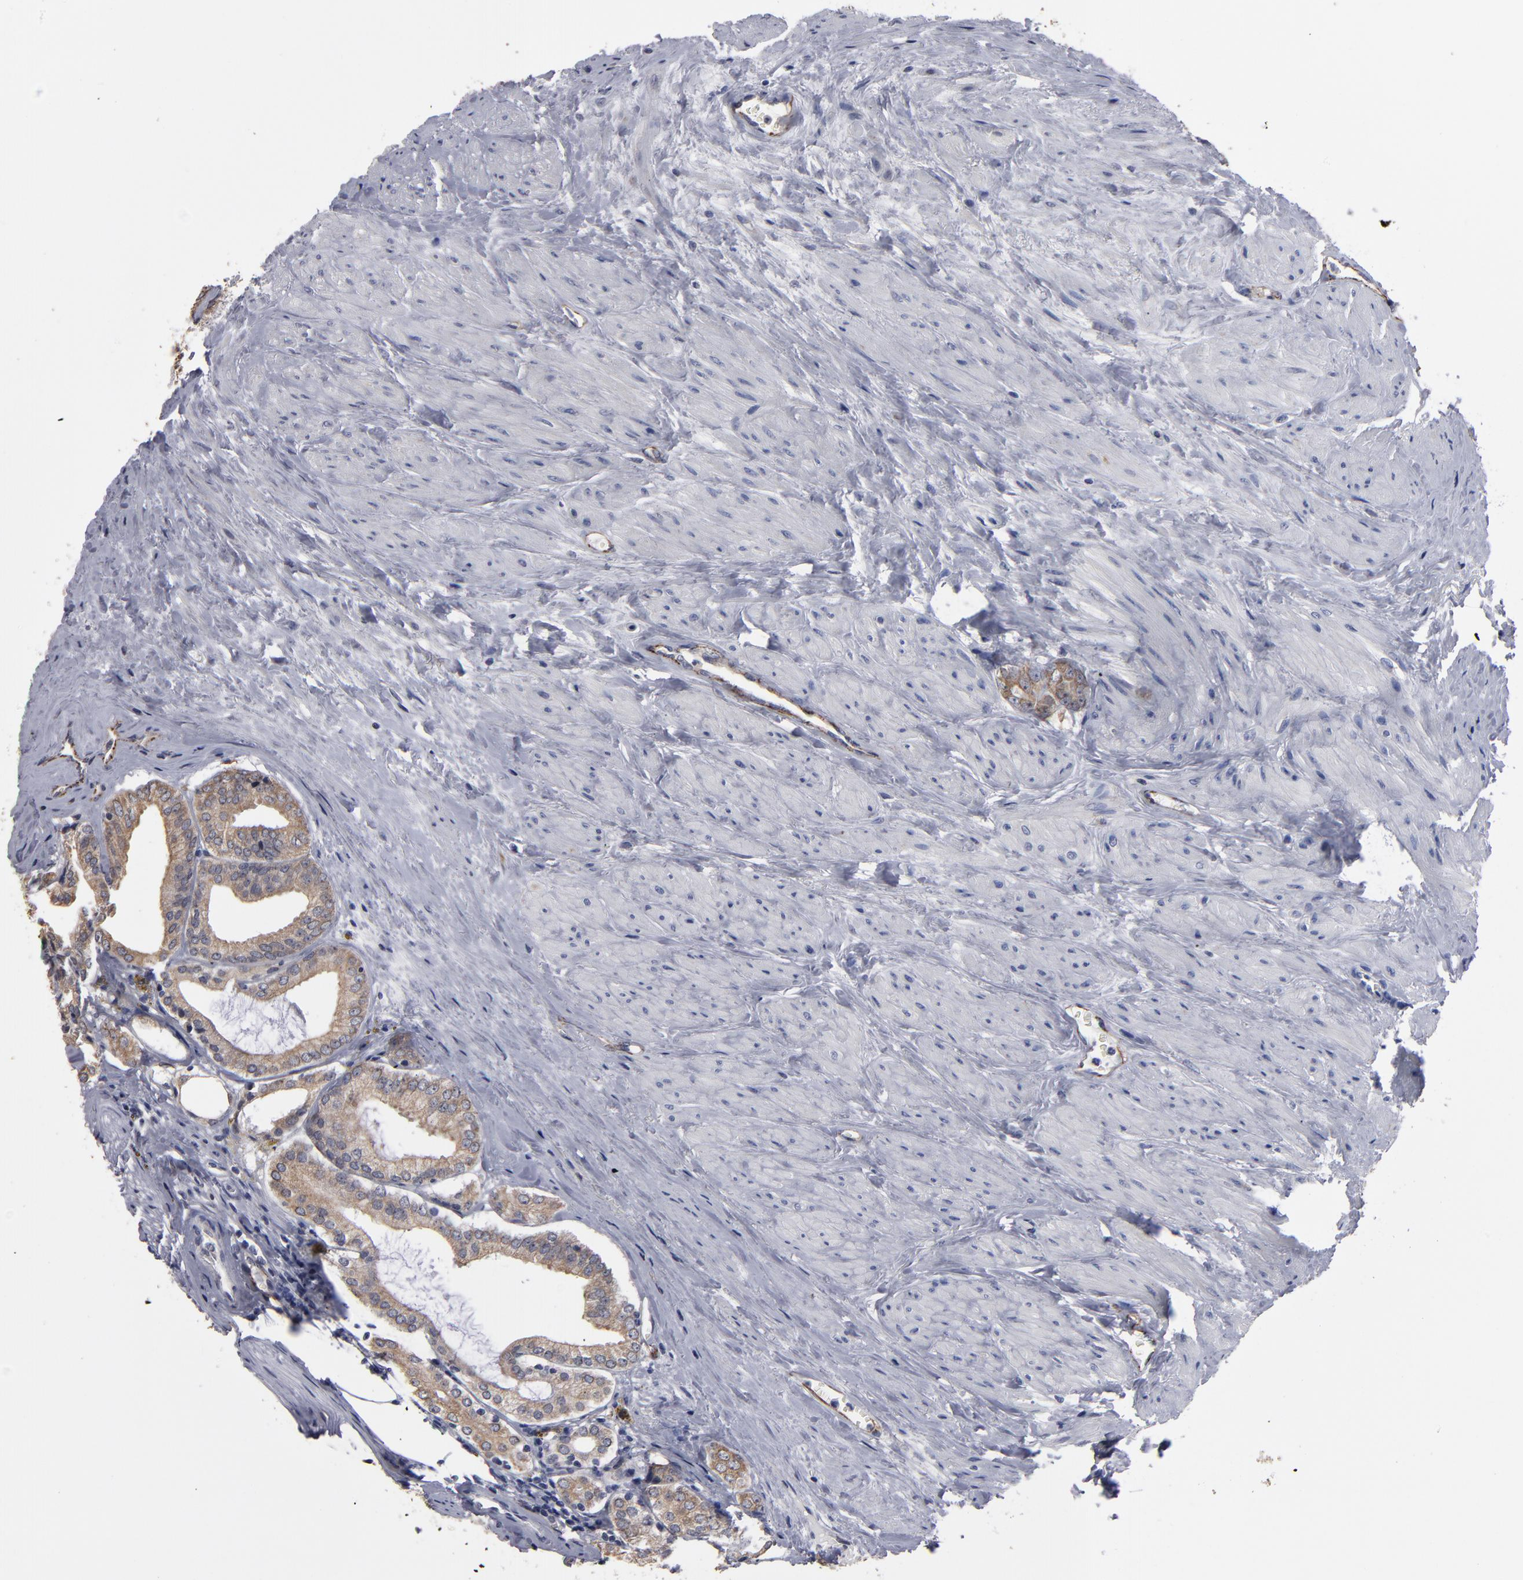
{"staining": {"intensity": "moderate", "quantity": ">75%", "location": "cytoplasmic/membranous"}, "tissue": "prostate cancer", "cell_type": "Tumor cells", "image_type": "cancer", "snomed": [{"axis": "morphology", "description": "Adenocarcinoma, Medium grade"}, {"axis": "topography", "description": "Prostate"}], "caption": "Medium-grade adenocarcinoma (prostate) stained for a protein demonstrates moderate cytoplasmic/membranous positivity in tumor cells.", "gene": "ZNF175", "patient": {"sex": "male", "age": 79}}